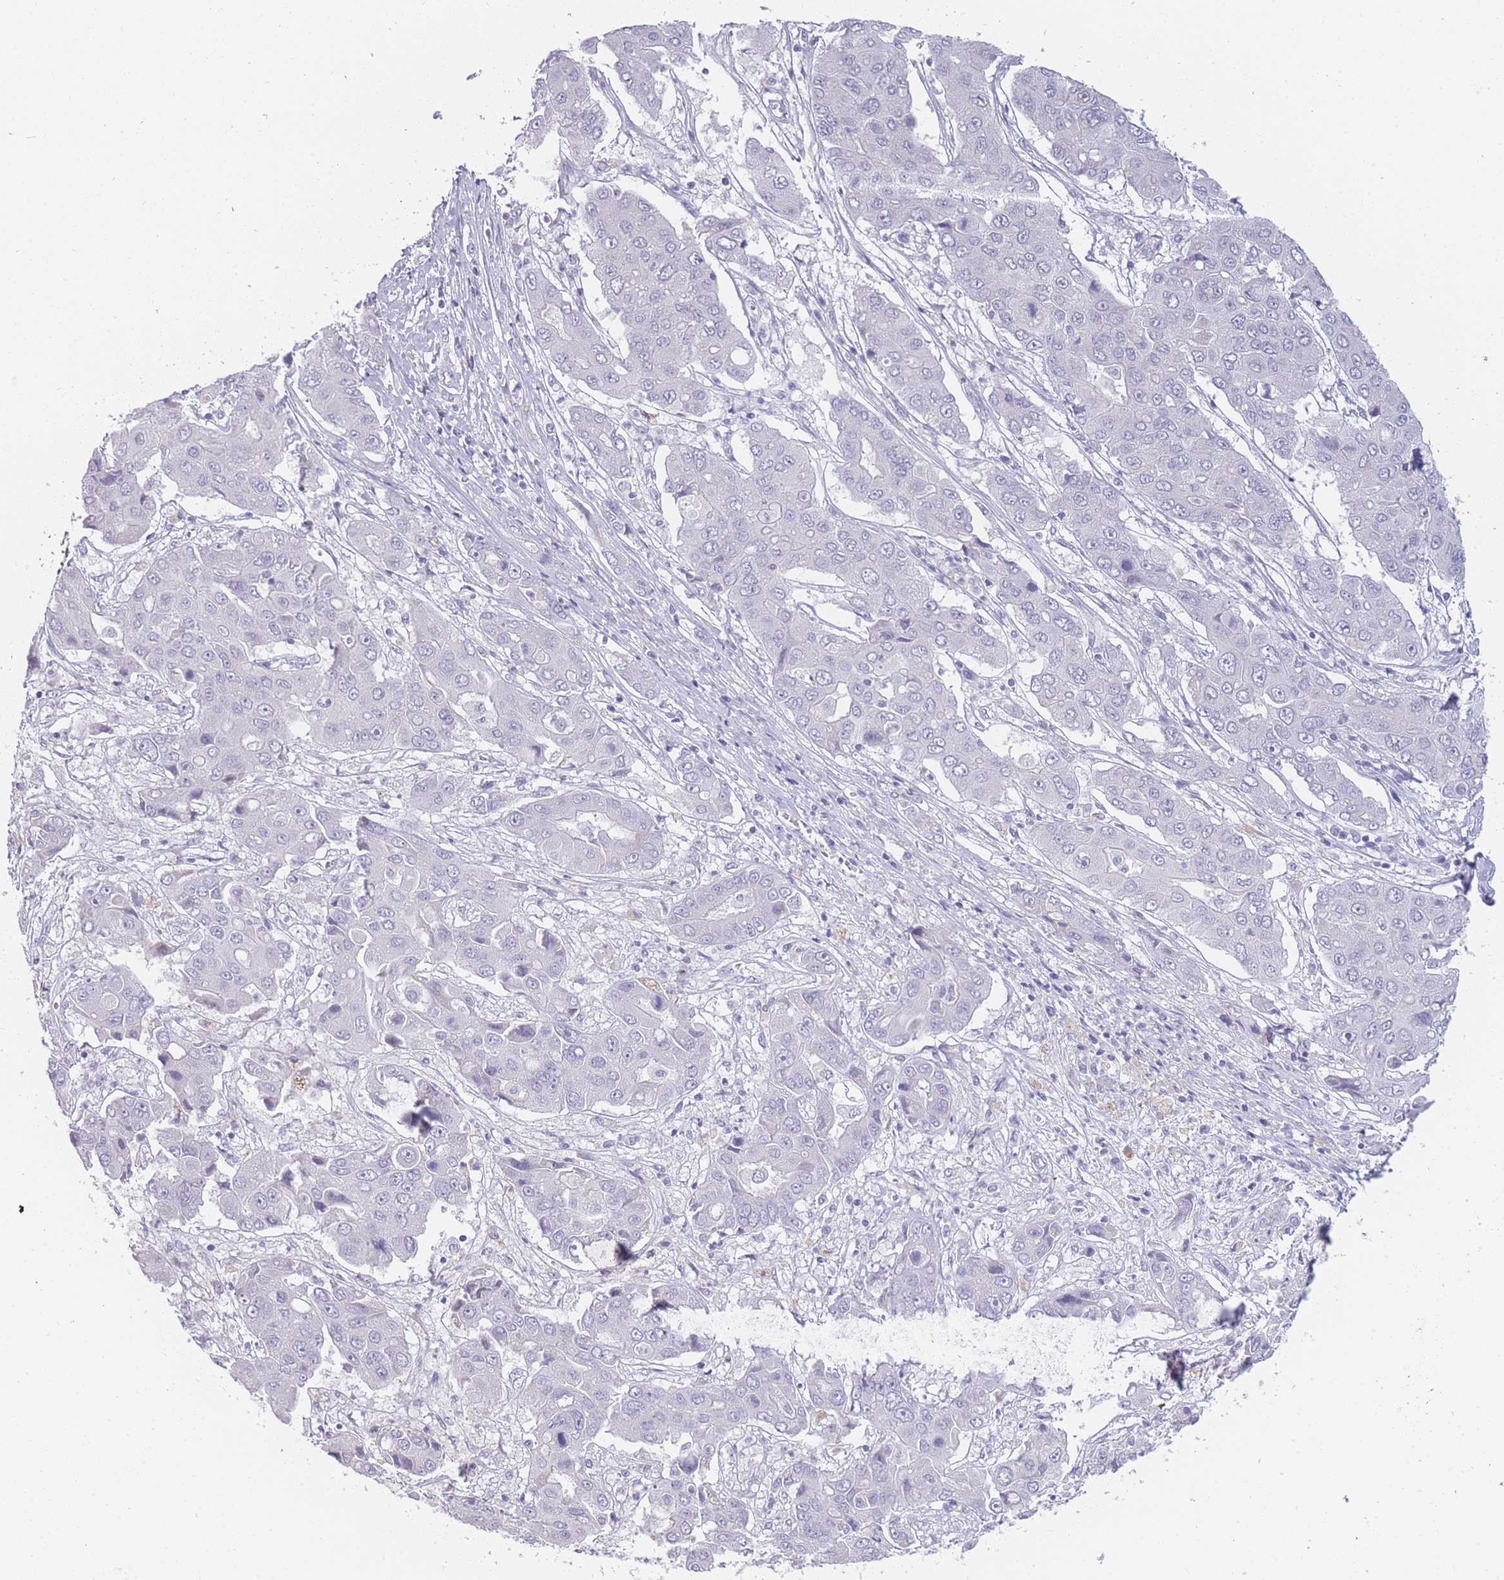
{"staining": {"intensity": "negative", "quantity": "none", "location": "none"}, "tissue": "liver cancer", "cell_type": "Tumor cells", "image_type": "cancer", "snomed": [{"axis": "morphology", "description": "Cholangiocarcinoma"}, {"axis": "topography", "description": "Liver"}], "caption": "The image displays no staining of tumor cells in liver cancer.", "gene": "INS", "patient": {"sex": "male", "age": 67}}